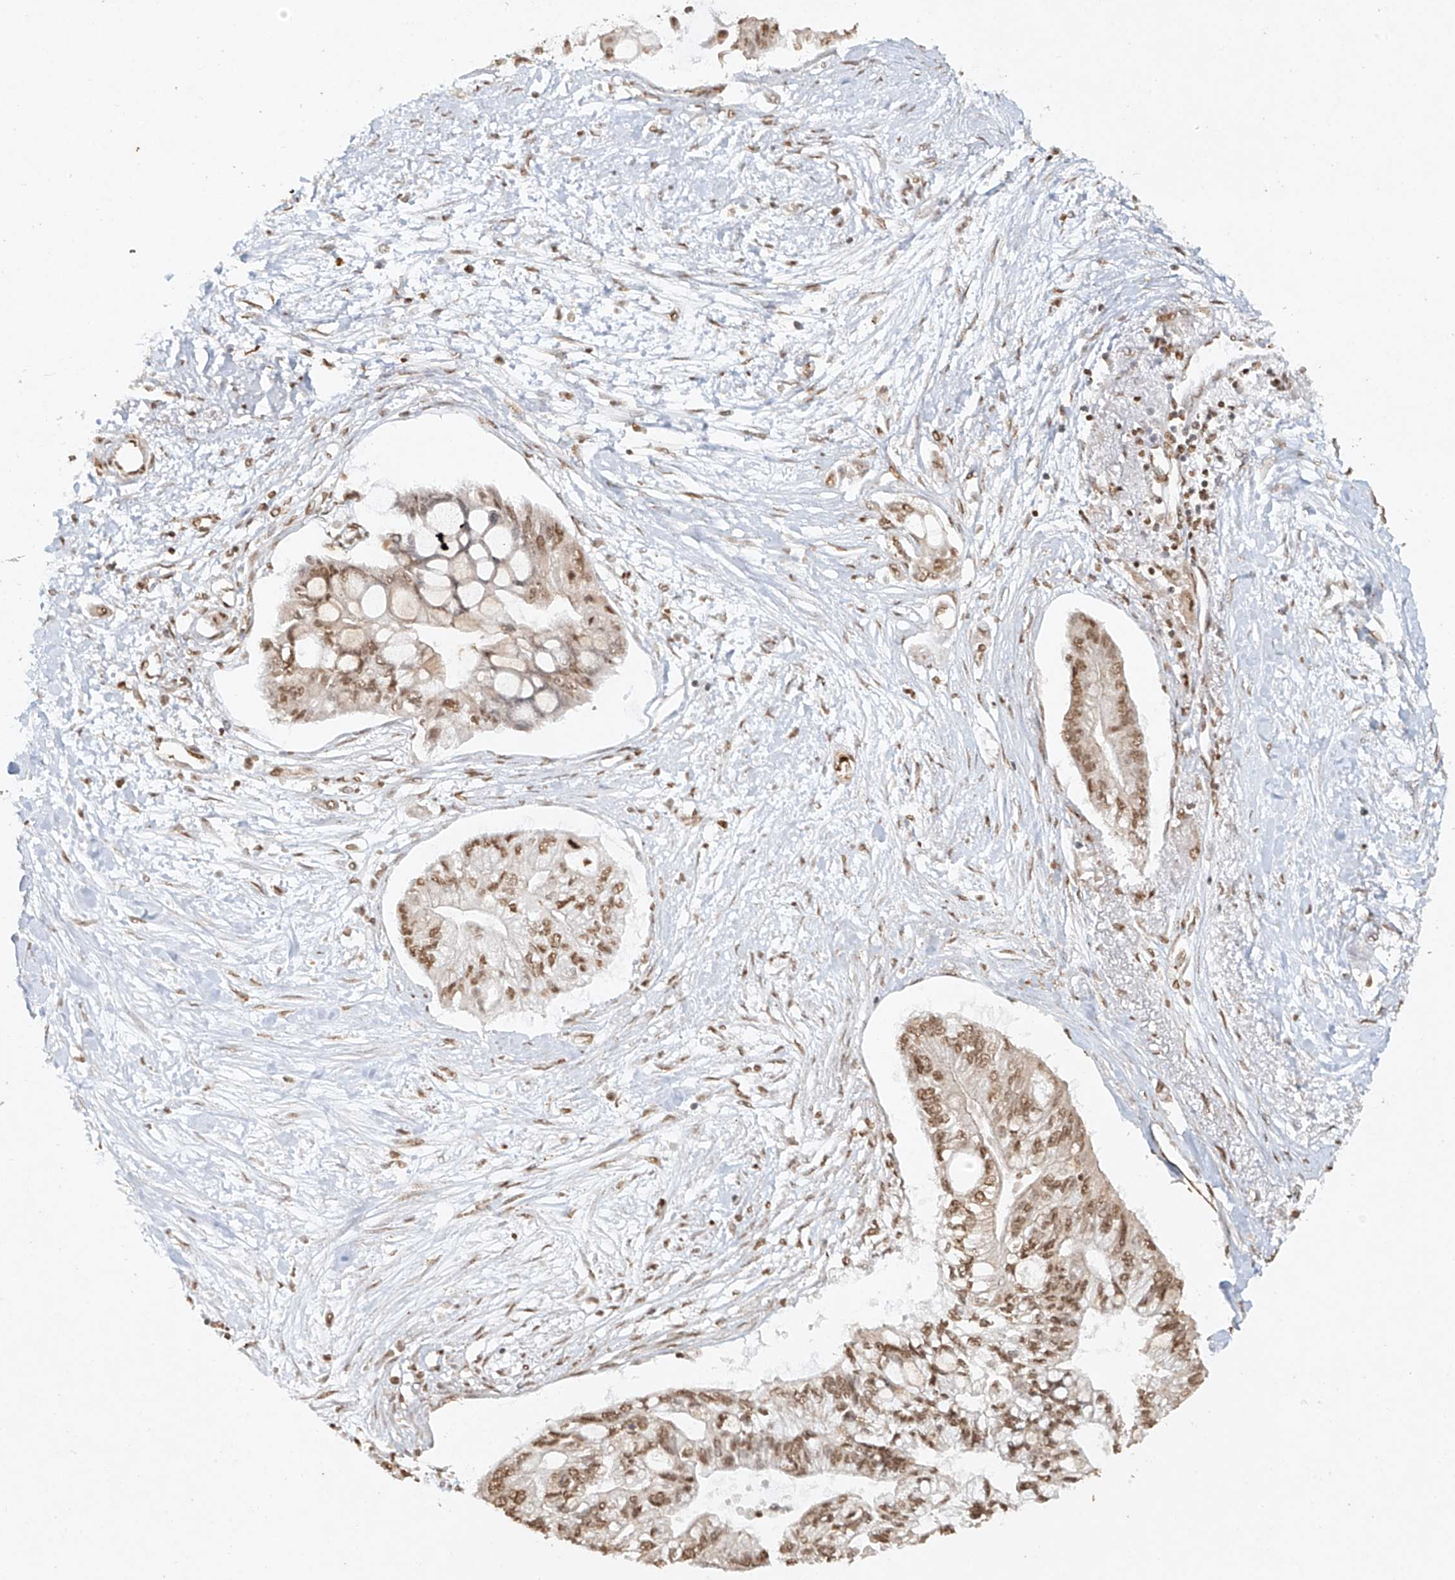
{"staining": {"intensity": "moderate", "quantity": ">75%", "location": "nuclear"}, "tissue": "pancreatic cancer", "cell_type": "Tumor cells", "image_type": "cancer", "snomed": [{"axis": "morphology", "description": "Adenocarcinoma, NOS"}, {"axis": "topography", "description": "Pancreas"}], "caption": "Immunohistochemical staining of adenocarcinoma (pancreatic) reveals moderate nuclear protein positivity in about >75% of tumor cells.", "gene": "TIGAR", "patient": {"sex": "female", "age": 77}}